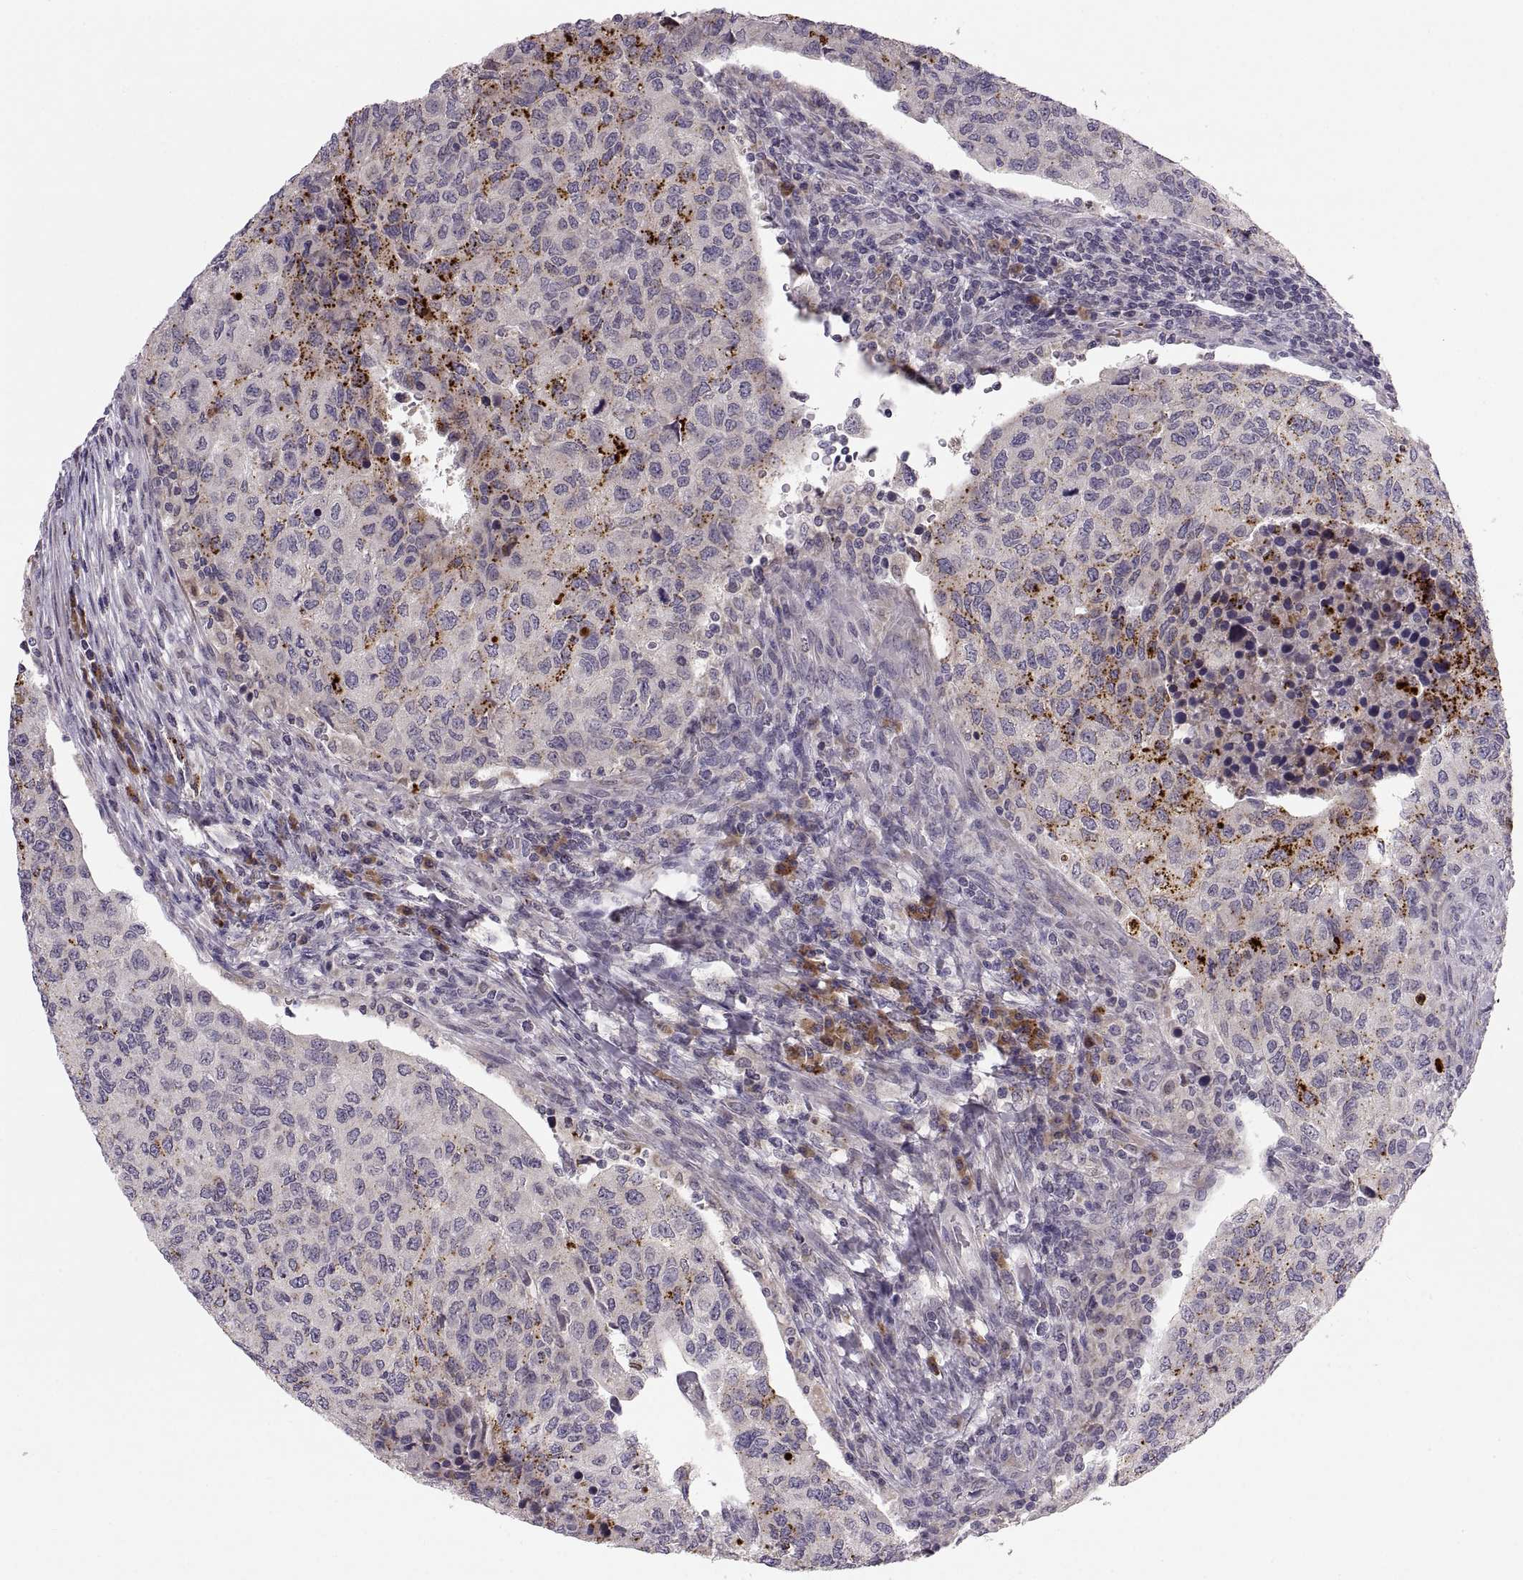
{"staining": {"intensity": "negative", "quantity": "none", "location": "none"}, "tissue": "urothelial cancer", "cell_type": "Tumor cells", "image_type": "cancer", "snomed": [{"axis": "morphology", "description": "Urothelial carcinoma, High grade"}, {"axis": "topography", "description": "Urinary bladder"}], "caption": "Human urothelial cancer stained for a protein using immunohistochemistry demonstrates no staining in tumor cells.", "gene": "ADH6", "patient": {"sex": "female", "age": 78}}